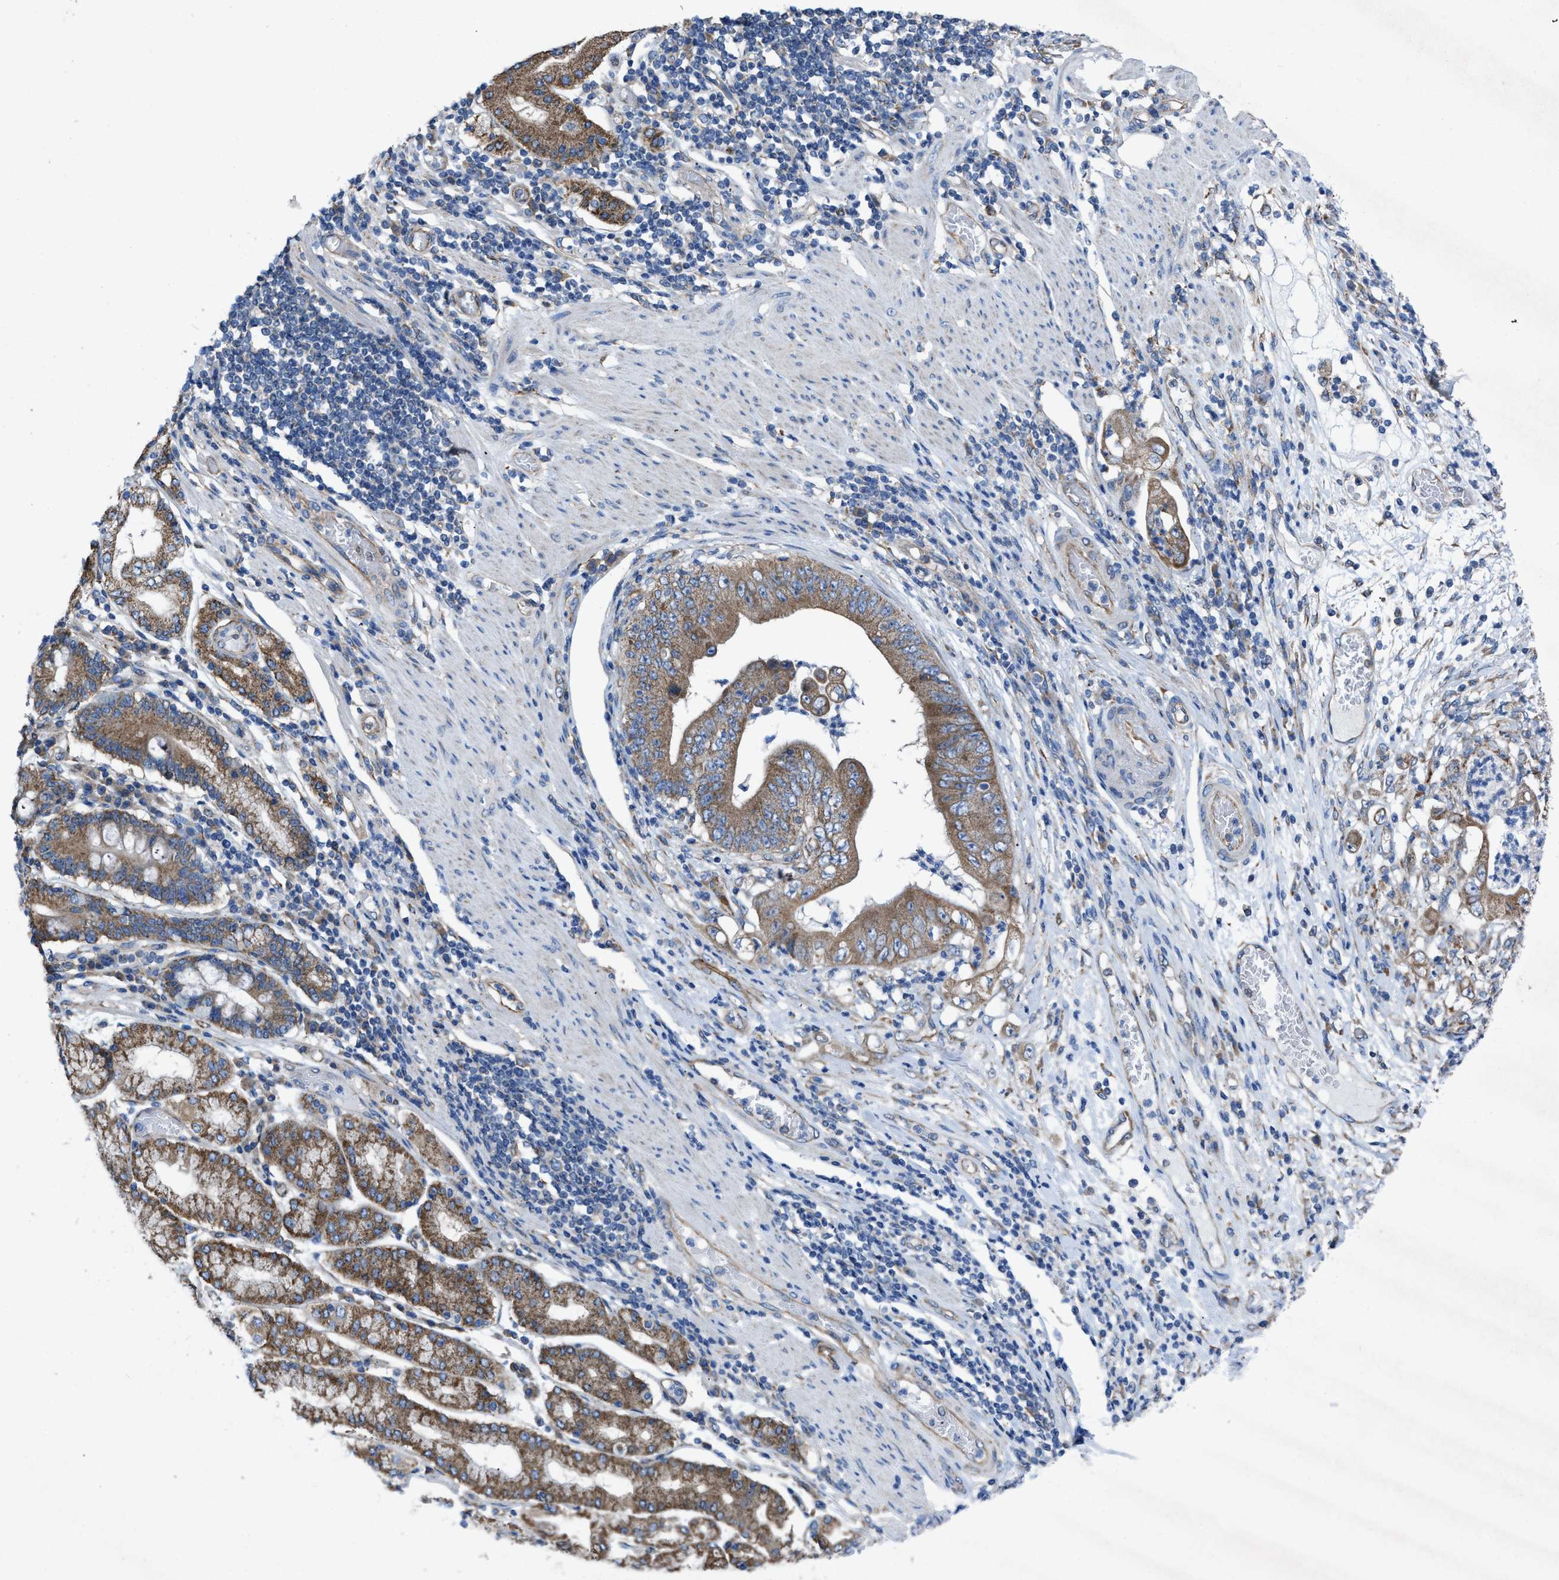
{"staining": {"intensity": "moderate", "quantity": ">75%", "location": "cytoplasmic/membranous"}, "tissue": "stomach cancer", "cell_type": "Tumor cells", "image_type": "cancer", "snomed": [{"axis": "morphology", "description": "Adenocarcinoma, NOS"}, {"axis": "topography", "description": "Stomach"}], "caption": "Immunohistochemical staining of stomach cancer reveals medium levels of moderate cytoplasmic/membranous staining in about >75% of tumor cells.", "gene": "DOLPP1", "patient": {"sex": "female", "age": 73}}